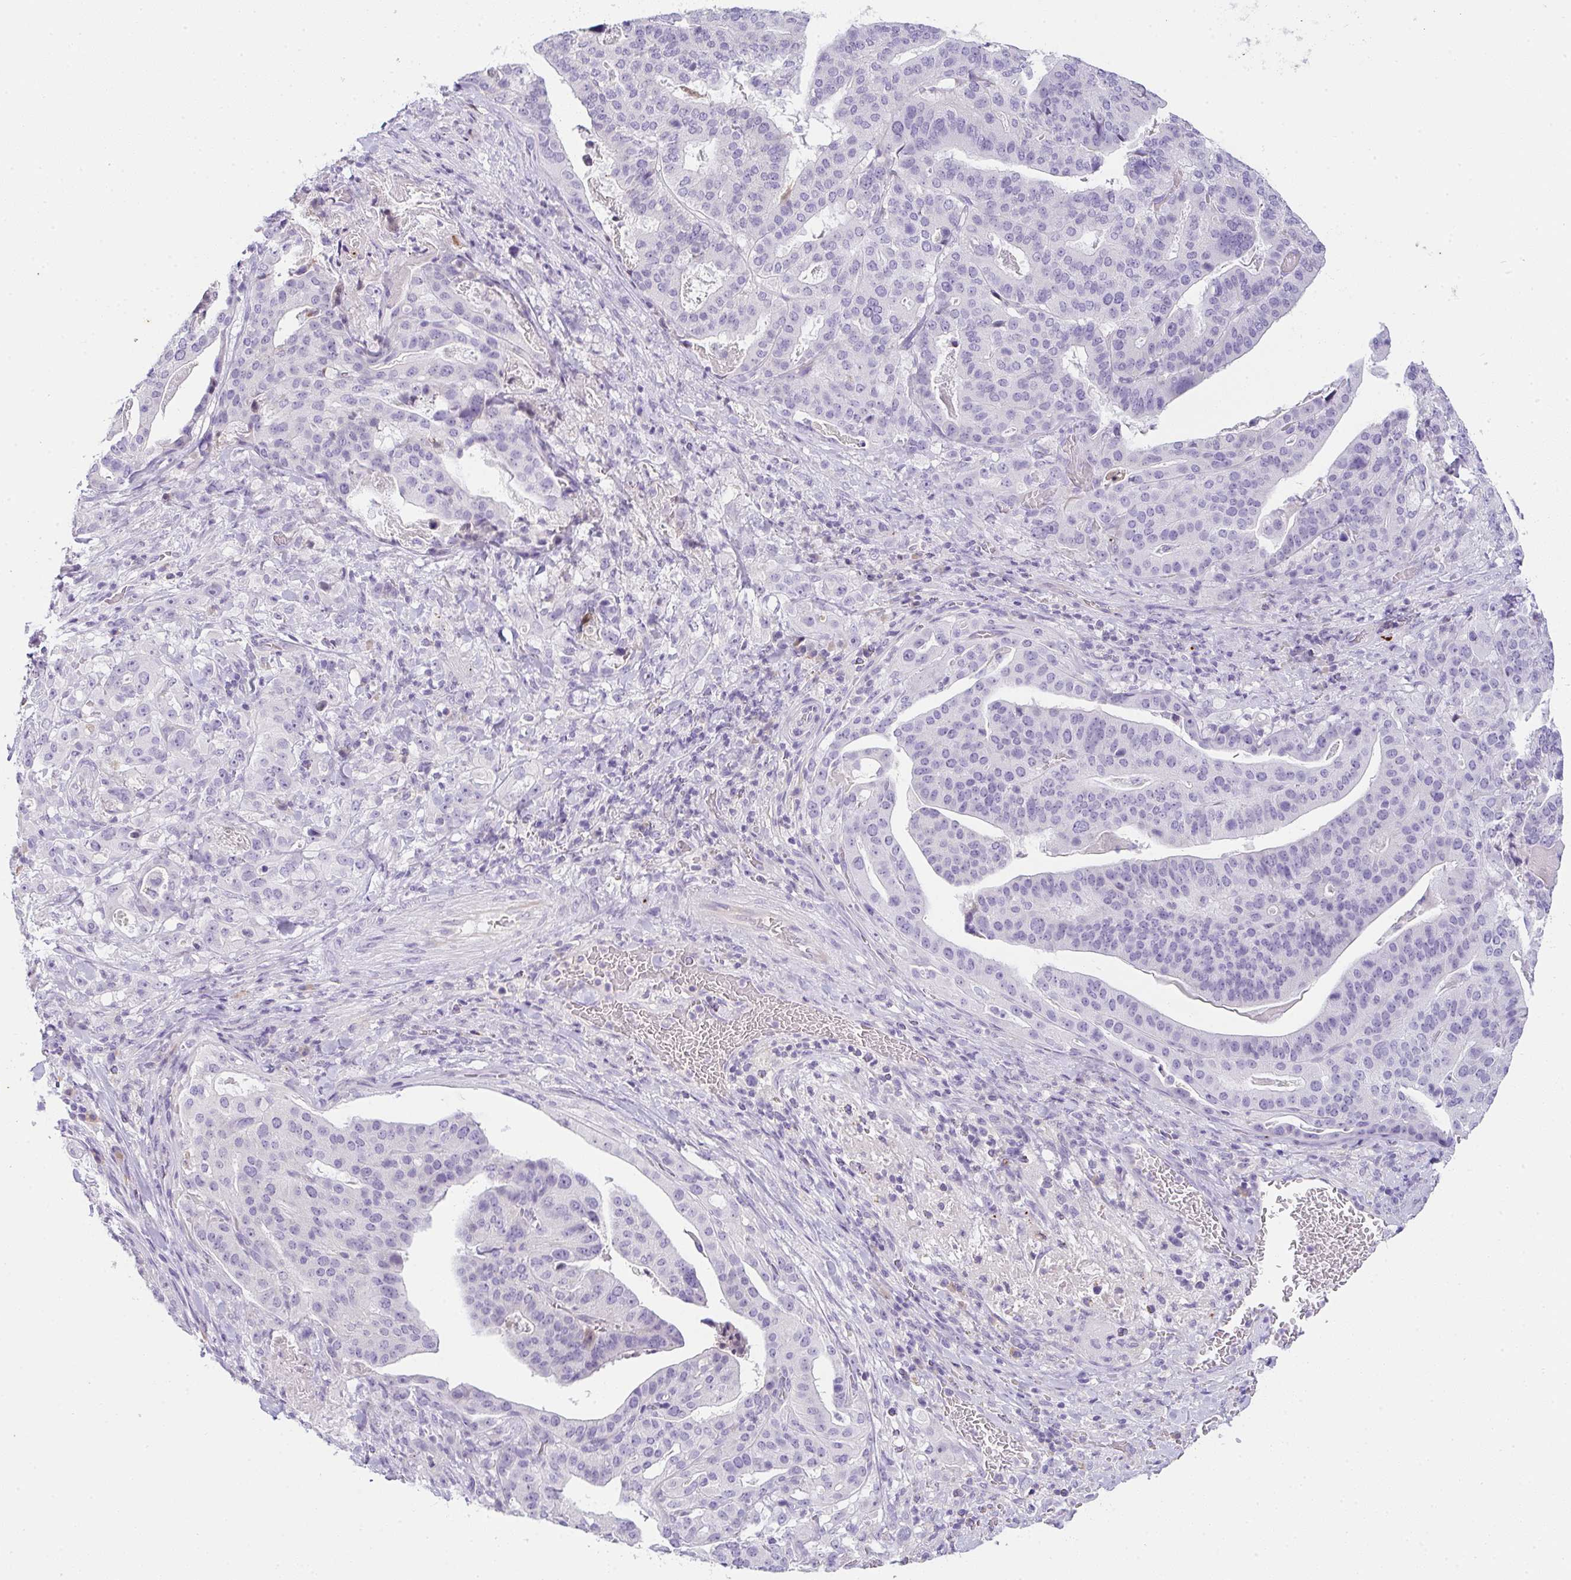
{"staining": {"intensity": "negative", "quantity": "none", "location": "none"}, "tissue": "stomach cancer", "cell_type": "Tumor cells", "image_type": "cancer", "snomed": [{"axis": "morphology", "description": "Adenocarcinoma, NOS"}, {"axis": "topography", "description": "Stomach"}], "caption": "IHC image of neoplastic tissue: human stomach adenocarcinoma stained with DAB reveals no significant protein staining in tumor cells. (Brightfield microscopy of DAB immunohistochemistry at high magnification).", "gene": "COX7B", "patient": {"sex": "male", "age": 48}}